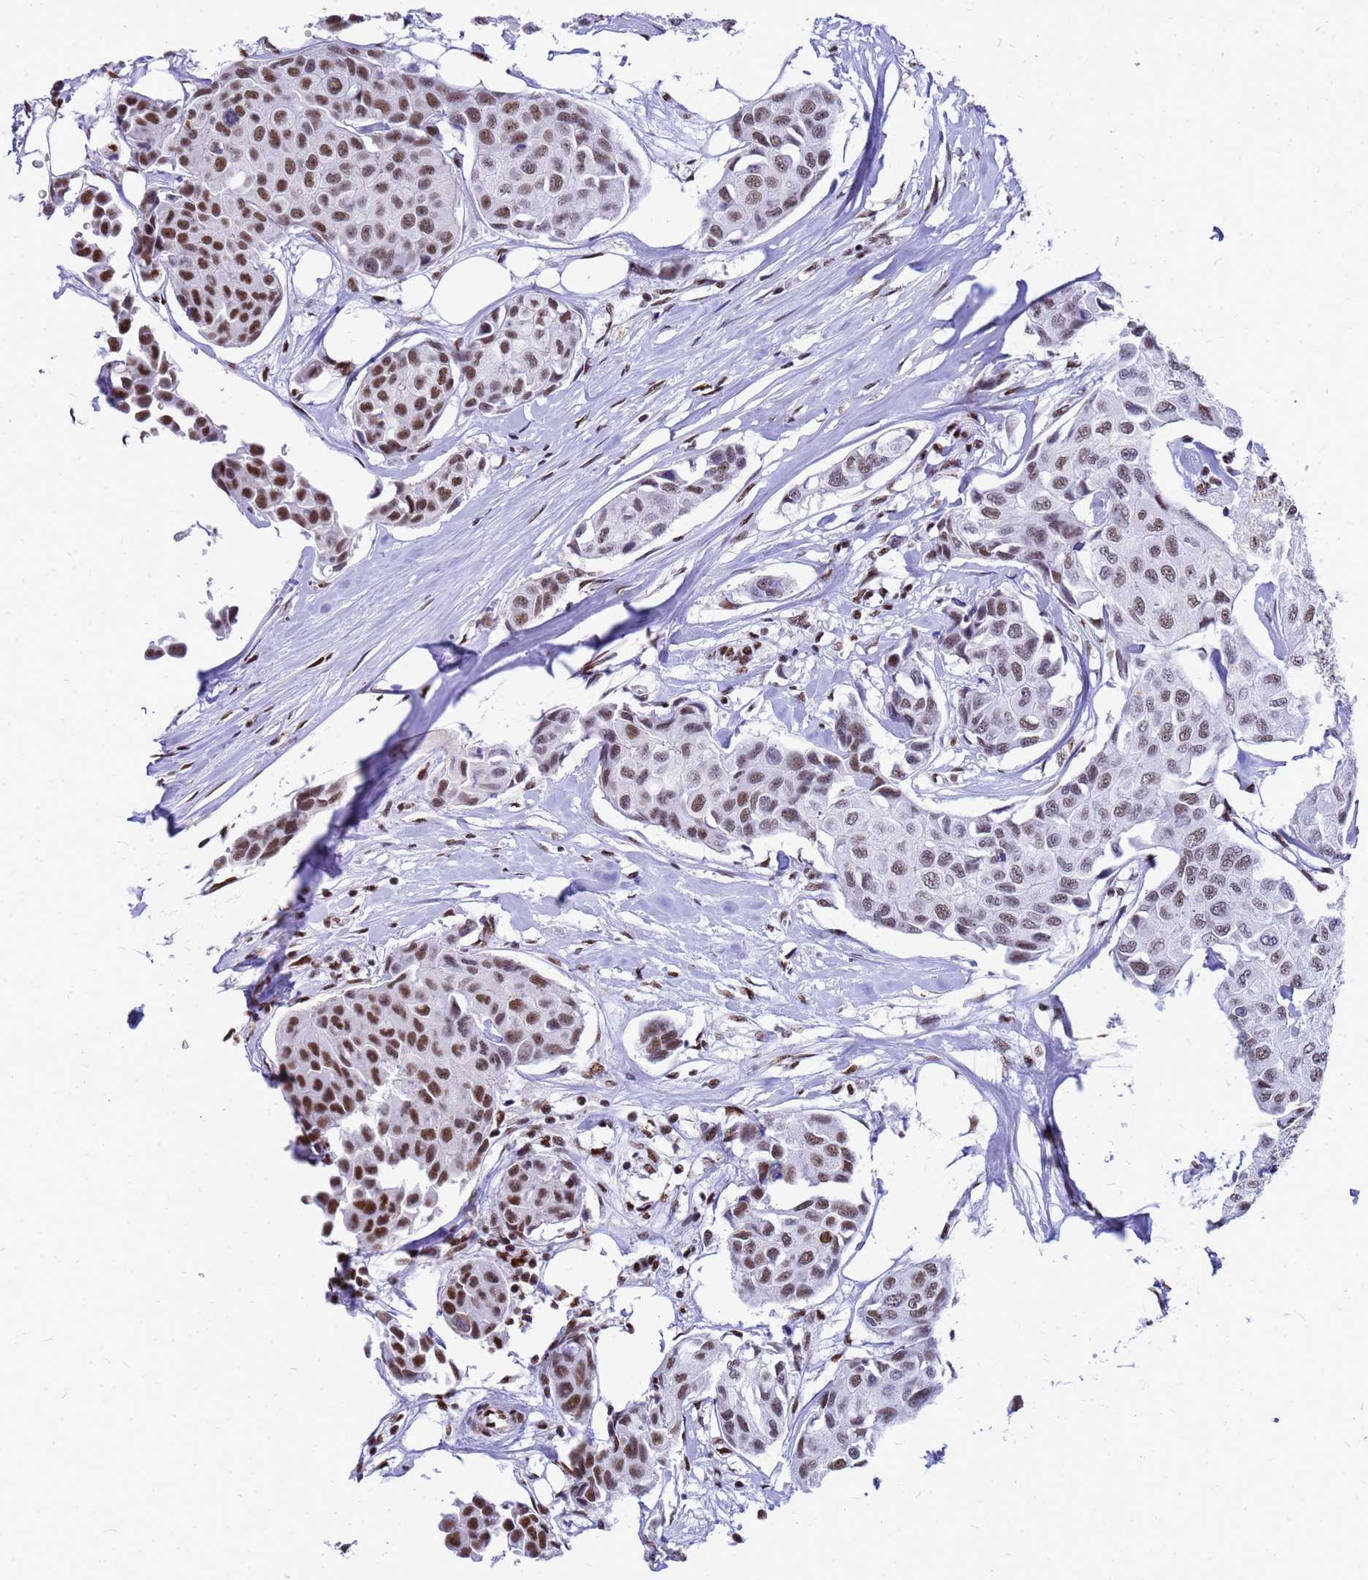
{"staining": {"intensity": "moderate", "quantity": ">75%", "location": "nuclear"}, "tissue": "breast cancer", "cell_type": "Tumor cells", "image_type": "cancer", "snomed": [{"axis": "morphology", "description": "Duct carcinoma"}, {"axis": "topography", "description": "Breast"}], "caption": "Approximately >75% of tumor cells in human breast invasive ductal carcinoma exhibit moderate nuclear protein staining as visualized by brown immunohistochemical staining.", "gene": "SART3", "patient": {"sex": "female", "age": 80}}